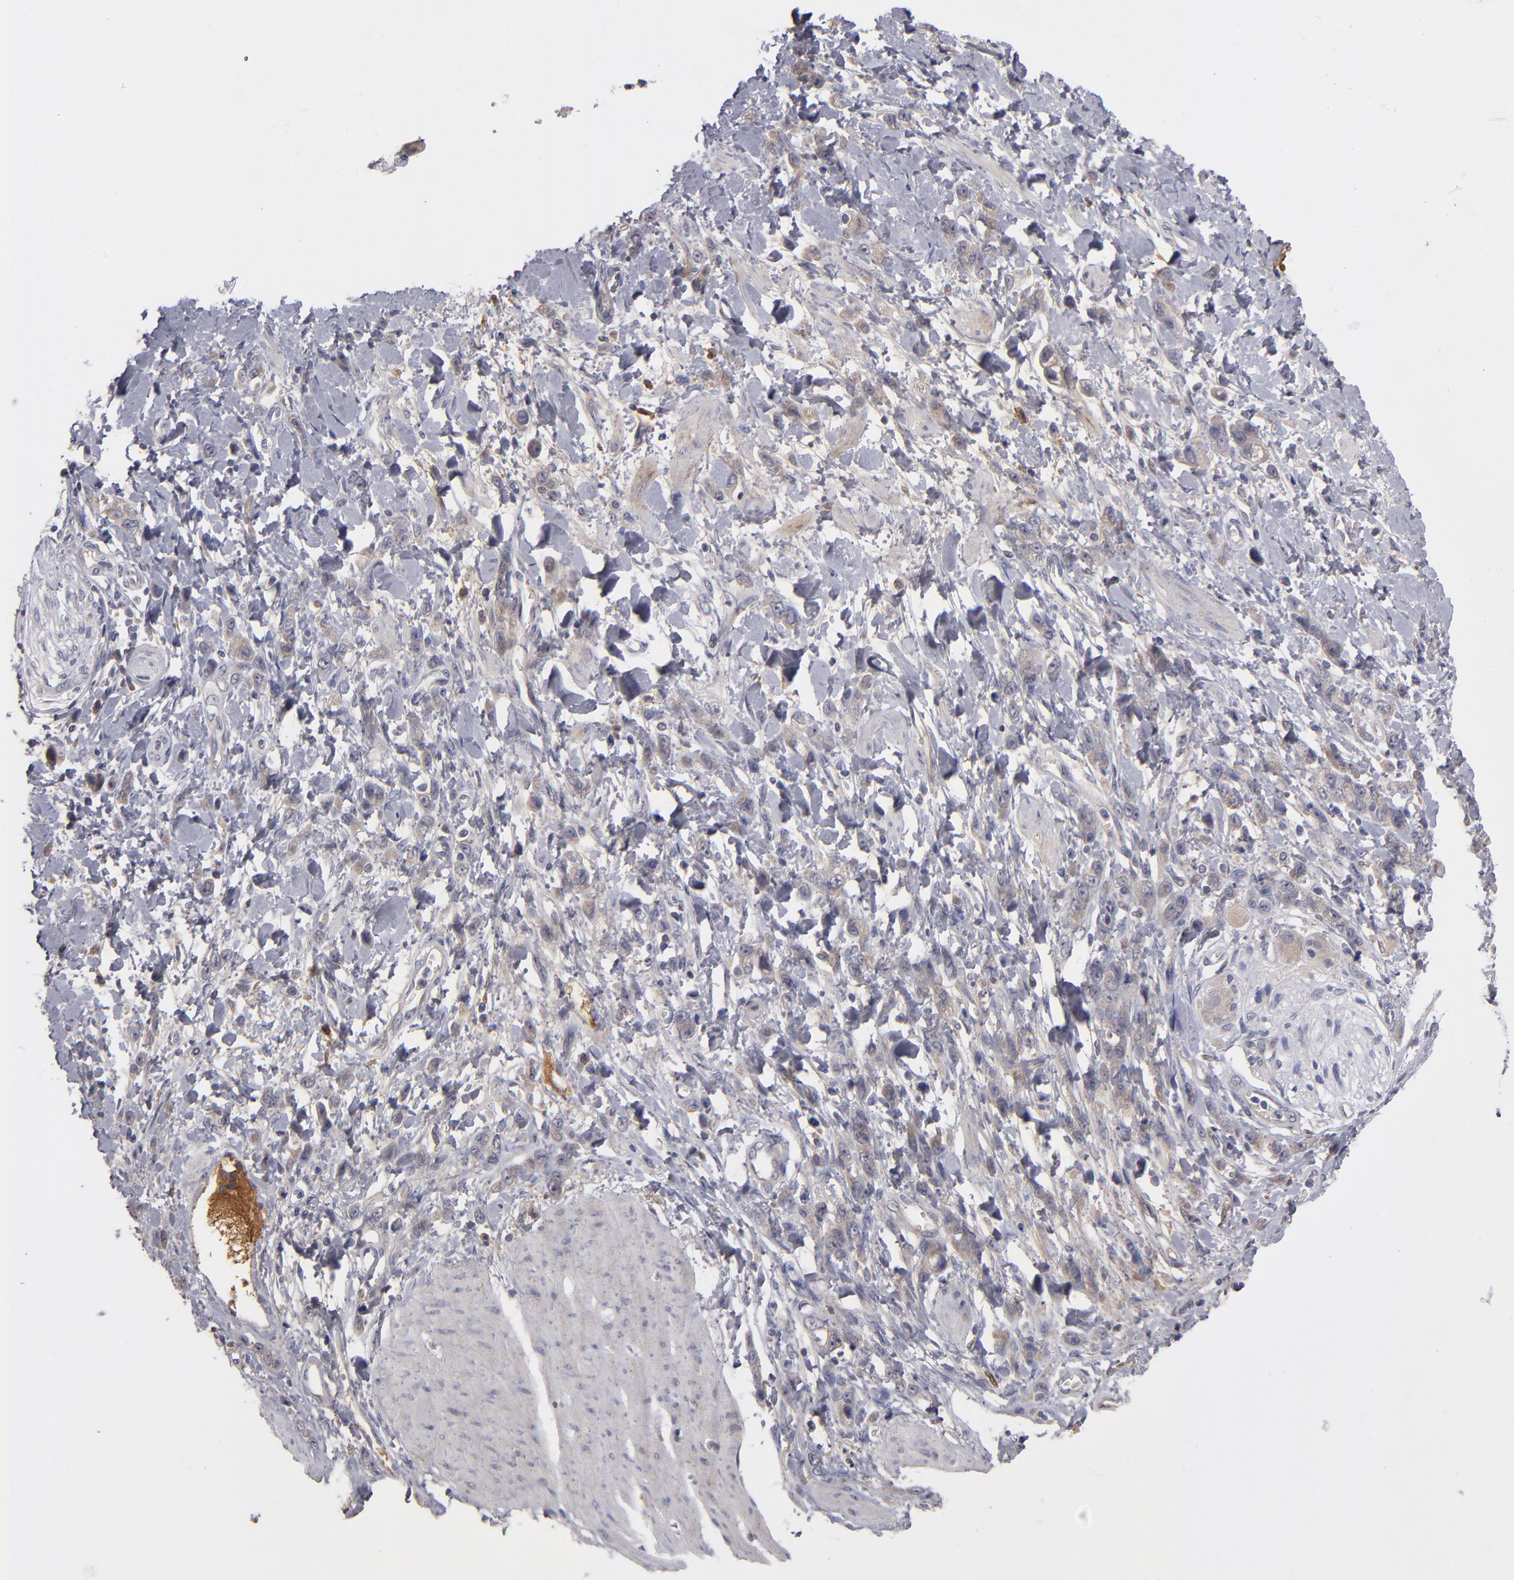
{"staining": {"intensity": "weak", "quantity": ">75%", "location": "cytoplasmic/membranous"}, "tissue": "stomach cancer", "cell_type": "Tumor cells", "image_type": "cancer", "snomed": [{"axis": "morphology", "description": "Normal tissue, NOS"}, {"axis": "morphology", "description": "Adenocarcinoma, NOS"}, {"axis": "topography", "description": "Stomach"}], "caption": "About >75% of tumor cells in stomach cancer demonstrate weak cytoplasmic/membranous protein positivity as visualized by brown immunohistochemical staining.", "gene": "EXD2", "patient": {"sex": "male", "age": 82}}